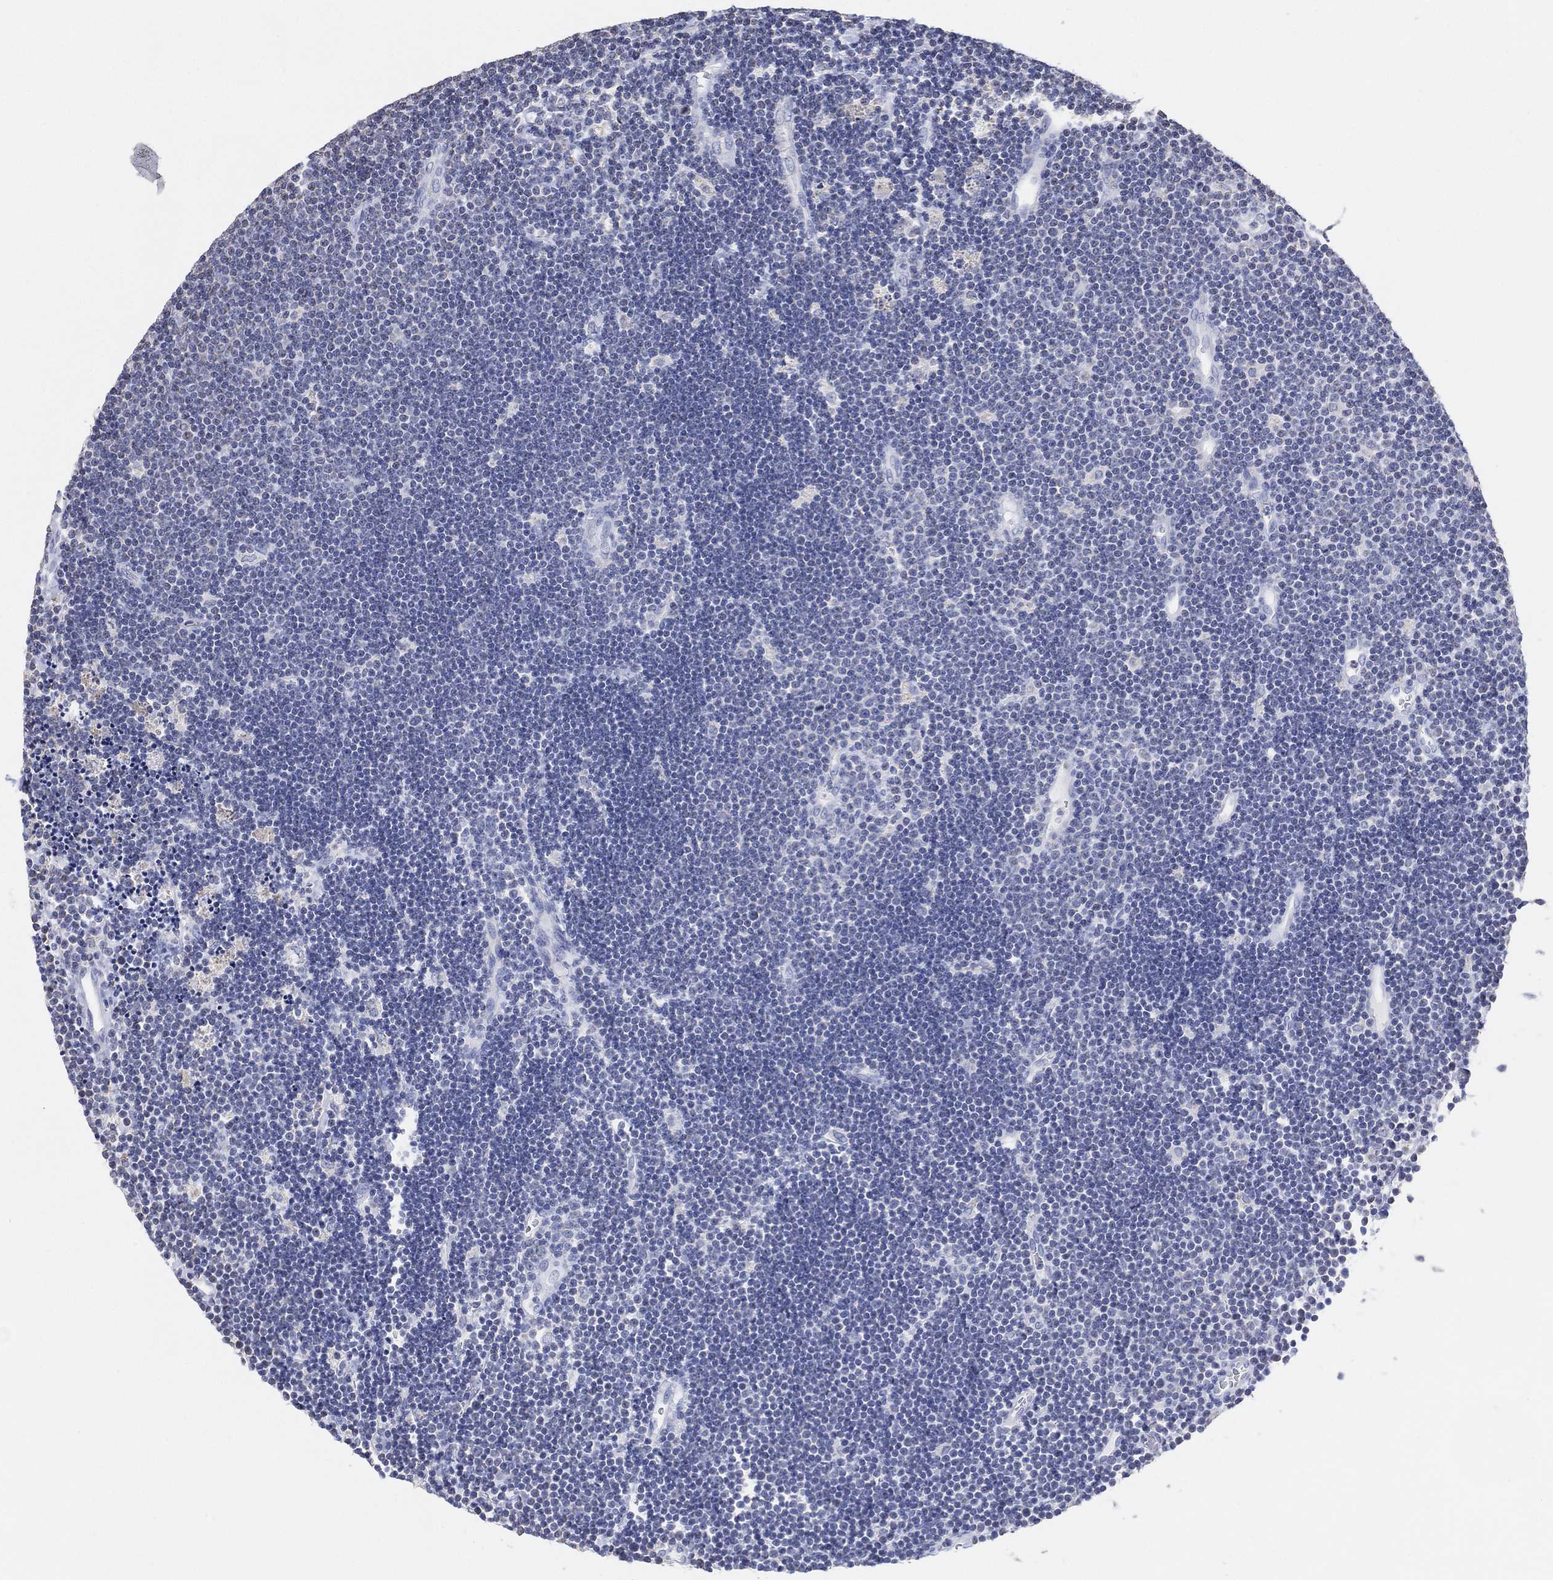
{"staining": {"intensity": "negative", "quantity": "none", "location": "none"}, "tissue": "lymphoma", "cell_type": "Tumor cells", "image_type": "cancer", "snomed": [{"axis": "morphology", "description": "Malignant lymphoma, non-Hodgkin's type, Low grade"}, {"axis": "topography", "description": "Brain"}], "caption": "Protein analysis of lymphoma exhibits no significant expression in tumor cells.", "gene": "CFTR", "patient": {"sex": "female", "age": 66}}